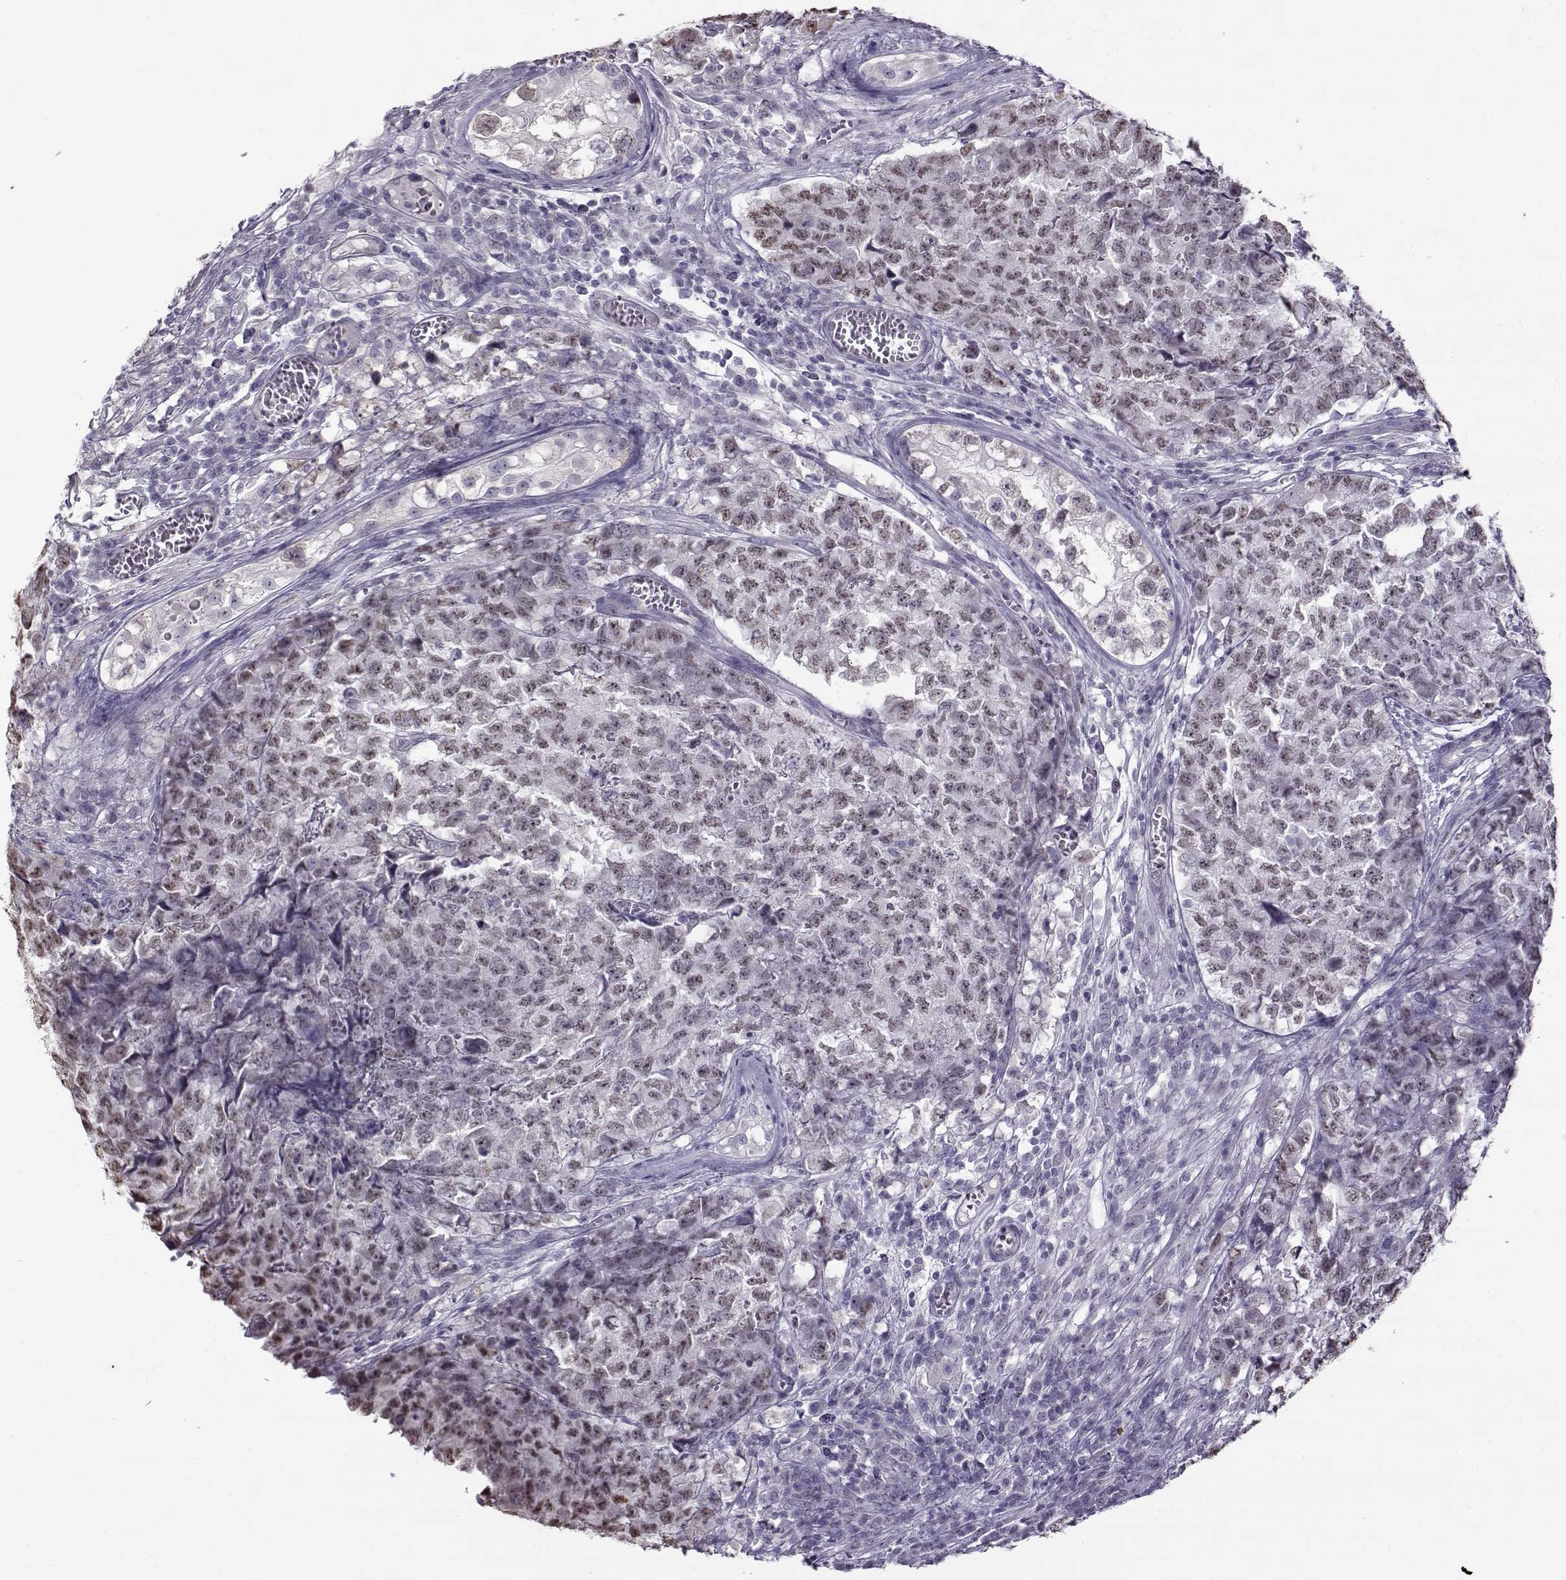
{"staining": {"intensity": "weak", "quantity": ">75%", "location": "nuclear"}, "tissue": "testis cancer", "cell_type": "Tumor cells", "image_type": "cancer", "snomed": [{"axis": "morphology", "description": "Carcinoma, Embryonal, NOS"}, {"axis": "topography", "description": "Testis"}], "caption": "Testis embryonal carcinoma stained with a brown dye shows weak nuclear positive staining in about >75% of tumor cells.", "gene": "TEX55", "patient": {"sex": "male", "age": 23}}